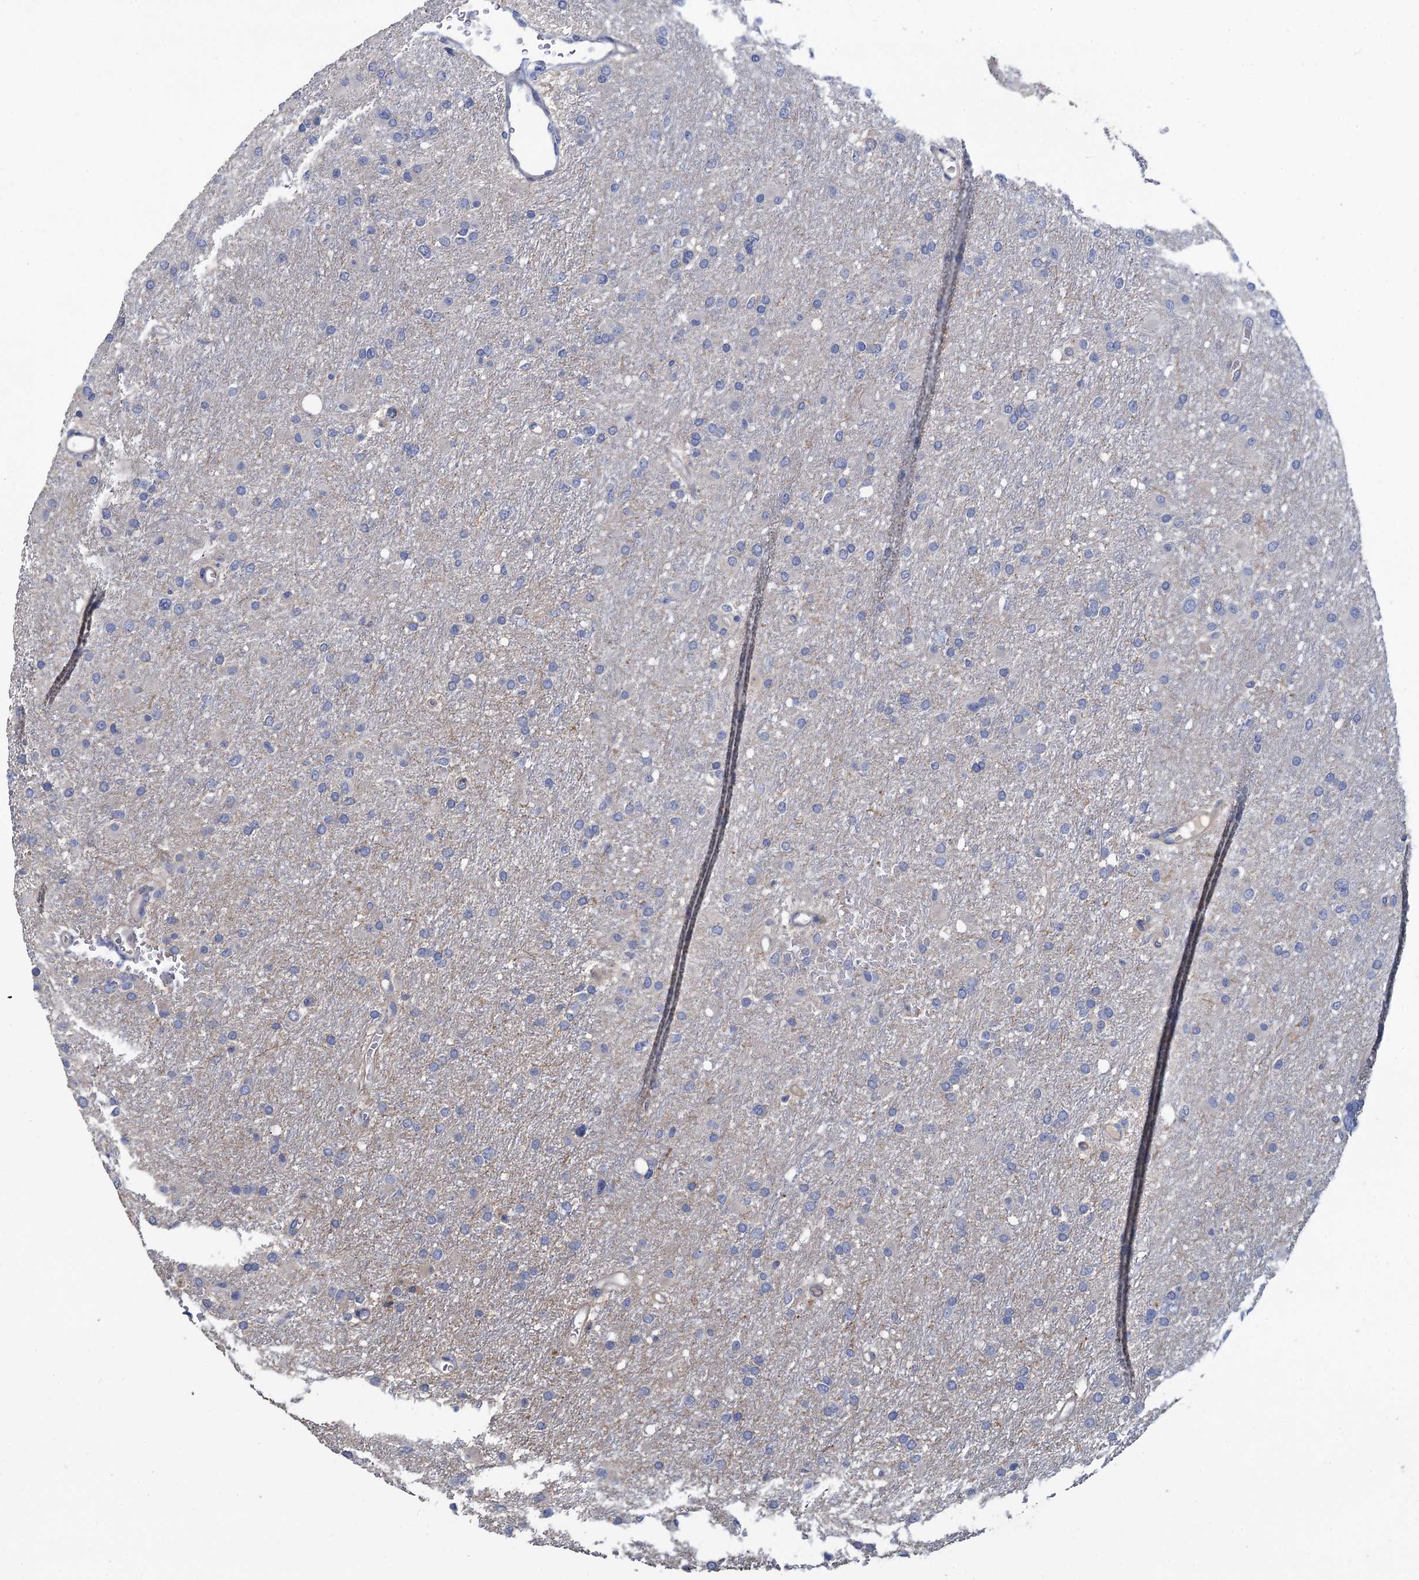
{"staining": {"intensity": "negative", "quantity": "none", "location": "none"}, "tissue": "glioma", "cell_type": "Tumor cells", "image_type": "cancer", "snomed": [{"axis": "morphology", "description": "Glioma, malignant, High grade"}, {"axis": "topography", "description": "Cerebral cortex"}], "caption": "Micrograph shows no protein staining in tumor cells of malignant high-grade glioma tissue. Brightfield microscopy of IHC stained with DAB (3,3'-diaminobenzidine) (brown) and hematoxylin (blue), captured at high magnification.", "gene": "SMCO3", "patient": {"sex": "female", "age": 36}}